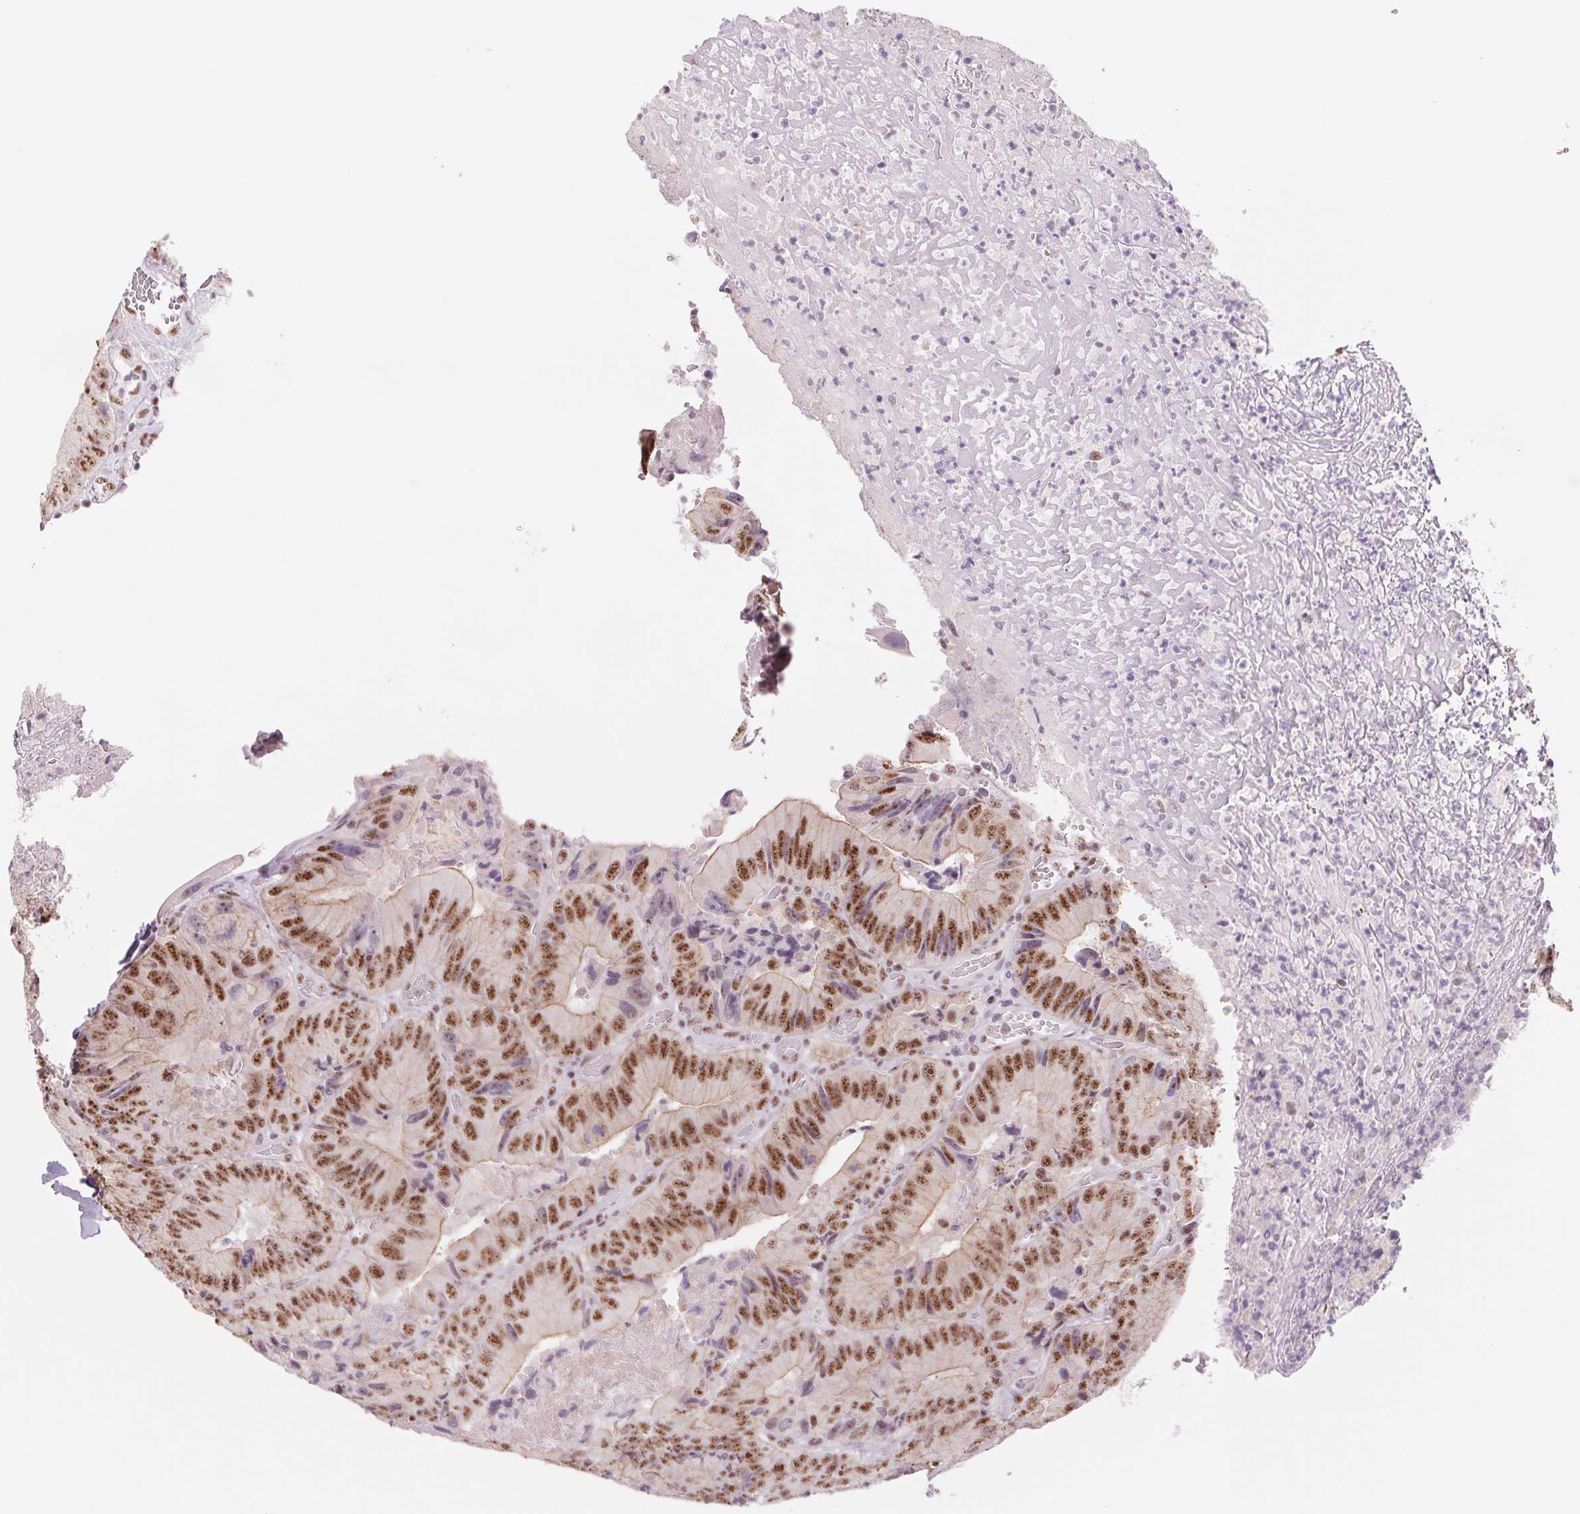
{"staining": {"intensity": "moderate", "quantity": ">75%", "location": "cytoplasmic/membranous,nuclear"}, "tissue": "colorectal cancer", "cell_type": "Tumor cells", "image_type": "cancer", "snomed": [{"axis": "morphology", "description": "Adenocarcinoma, NOS"}, {"axis": "topography", "description": "Colon"}], "caption": "Colorectal cancer stained with a protein marker shows moderate staining in tumor cells.", "gene": "ZC3H14", "patient": {"sex": "female", "age": 86}}